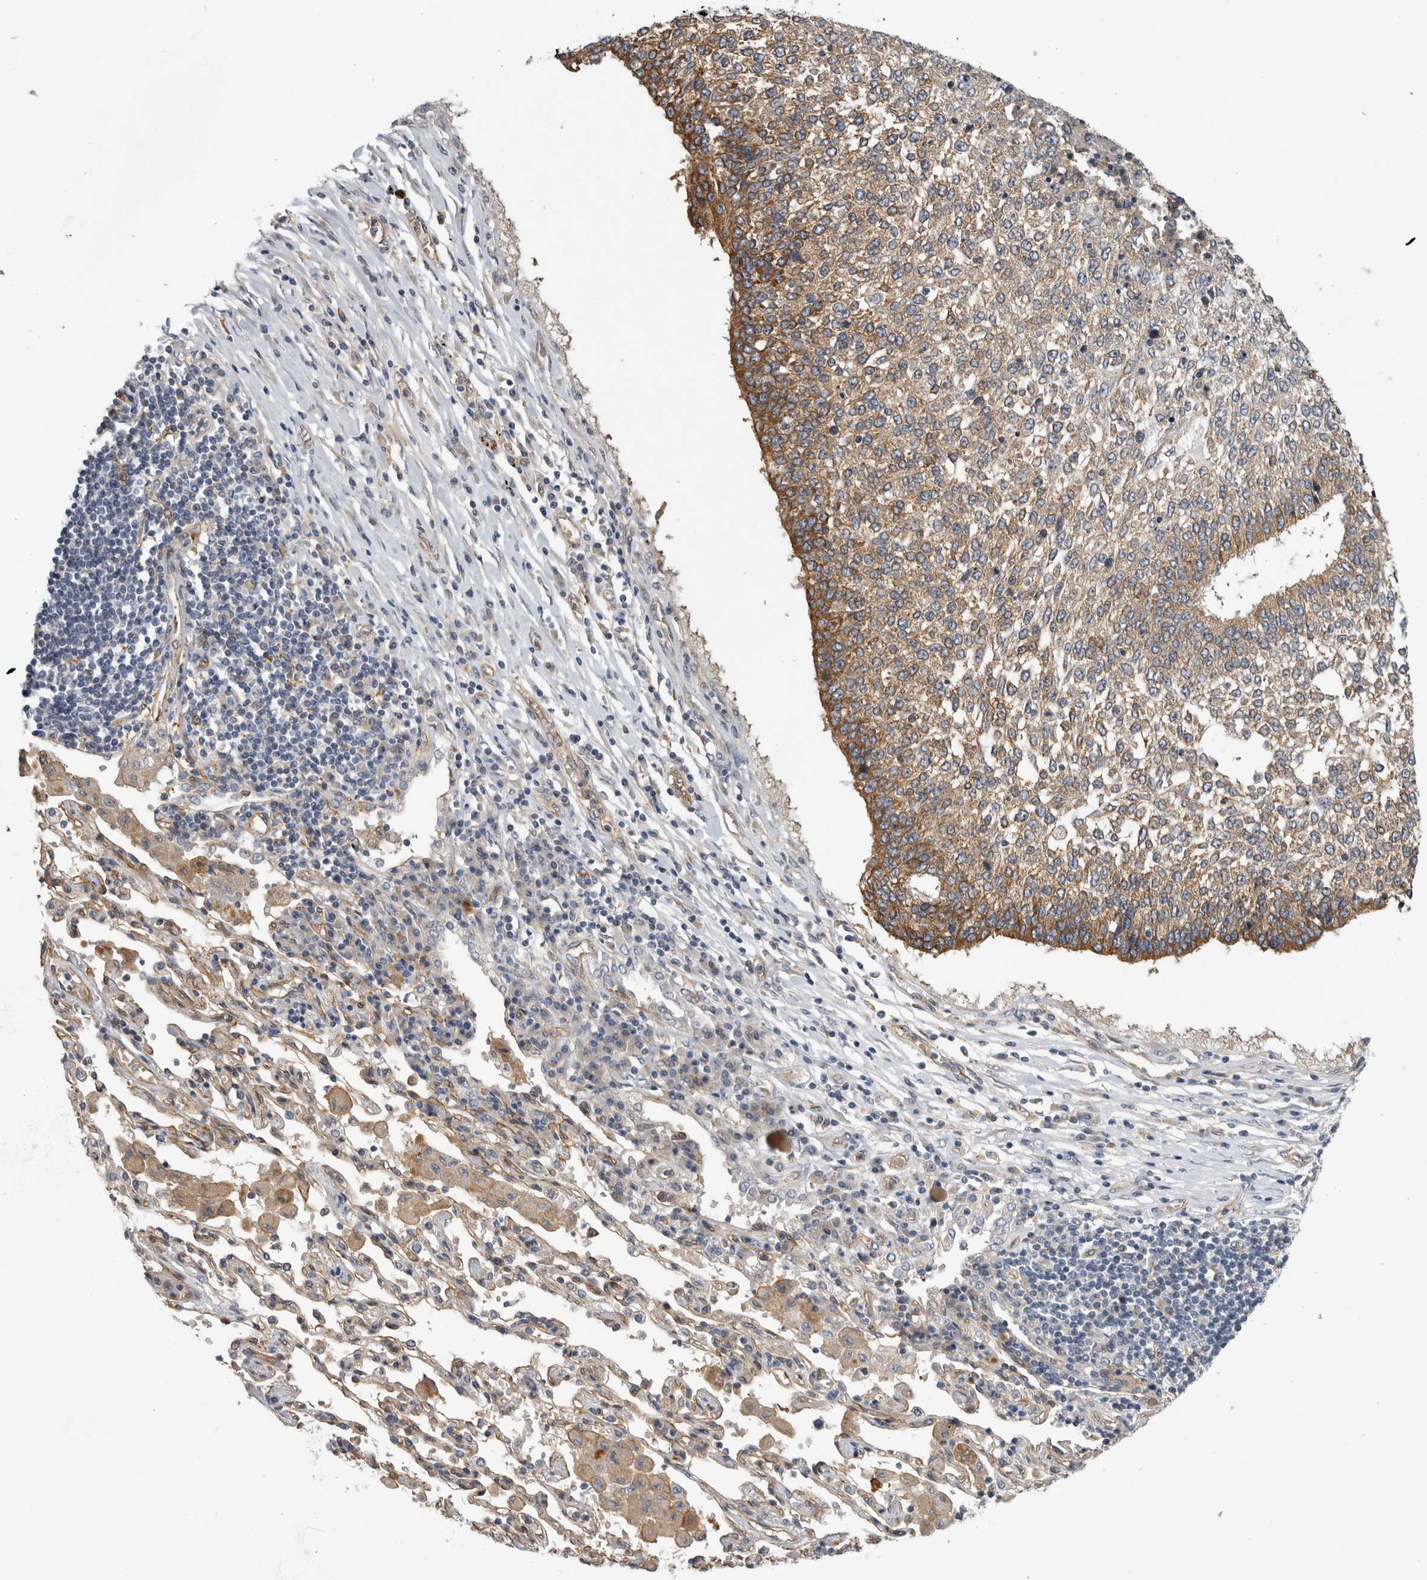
{"staining": {"intensity": "moderate", "quantity": ">75%", "location": "cytoplasmic/membranous"}, "tissue": "lung cancer", "cell_type": "Tumor cells", "image_type": "cancer", "snomed": [{"axis": "morphology", "description": "Normal tissue, NOS"}, {"axis": "morphology", "description": "Squamous cell carcinoma, NOS"}, {"axis": "topography", "description": "Cartilage tissue"}, {"axis": "topography", "description": "Bronchus"}, {"axis": "topography", "description": "Lung"}, {"axis": "topography", "description": "Peripheral nerve tissue"}], "caption": "Lung squamous cell carcinoma was stained to show a protein in brown. There is medium levels of moderate cytoplasmic/membranous positivity in approximately >75% of tumor cells. The protein is stained brown, and the nuclei are stained in blue (DAB IHC with brightfield microscopy, high magnification).", "gene": "ANKFY1", "patient": {"sex": "female", "age": 49}}